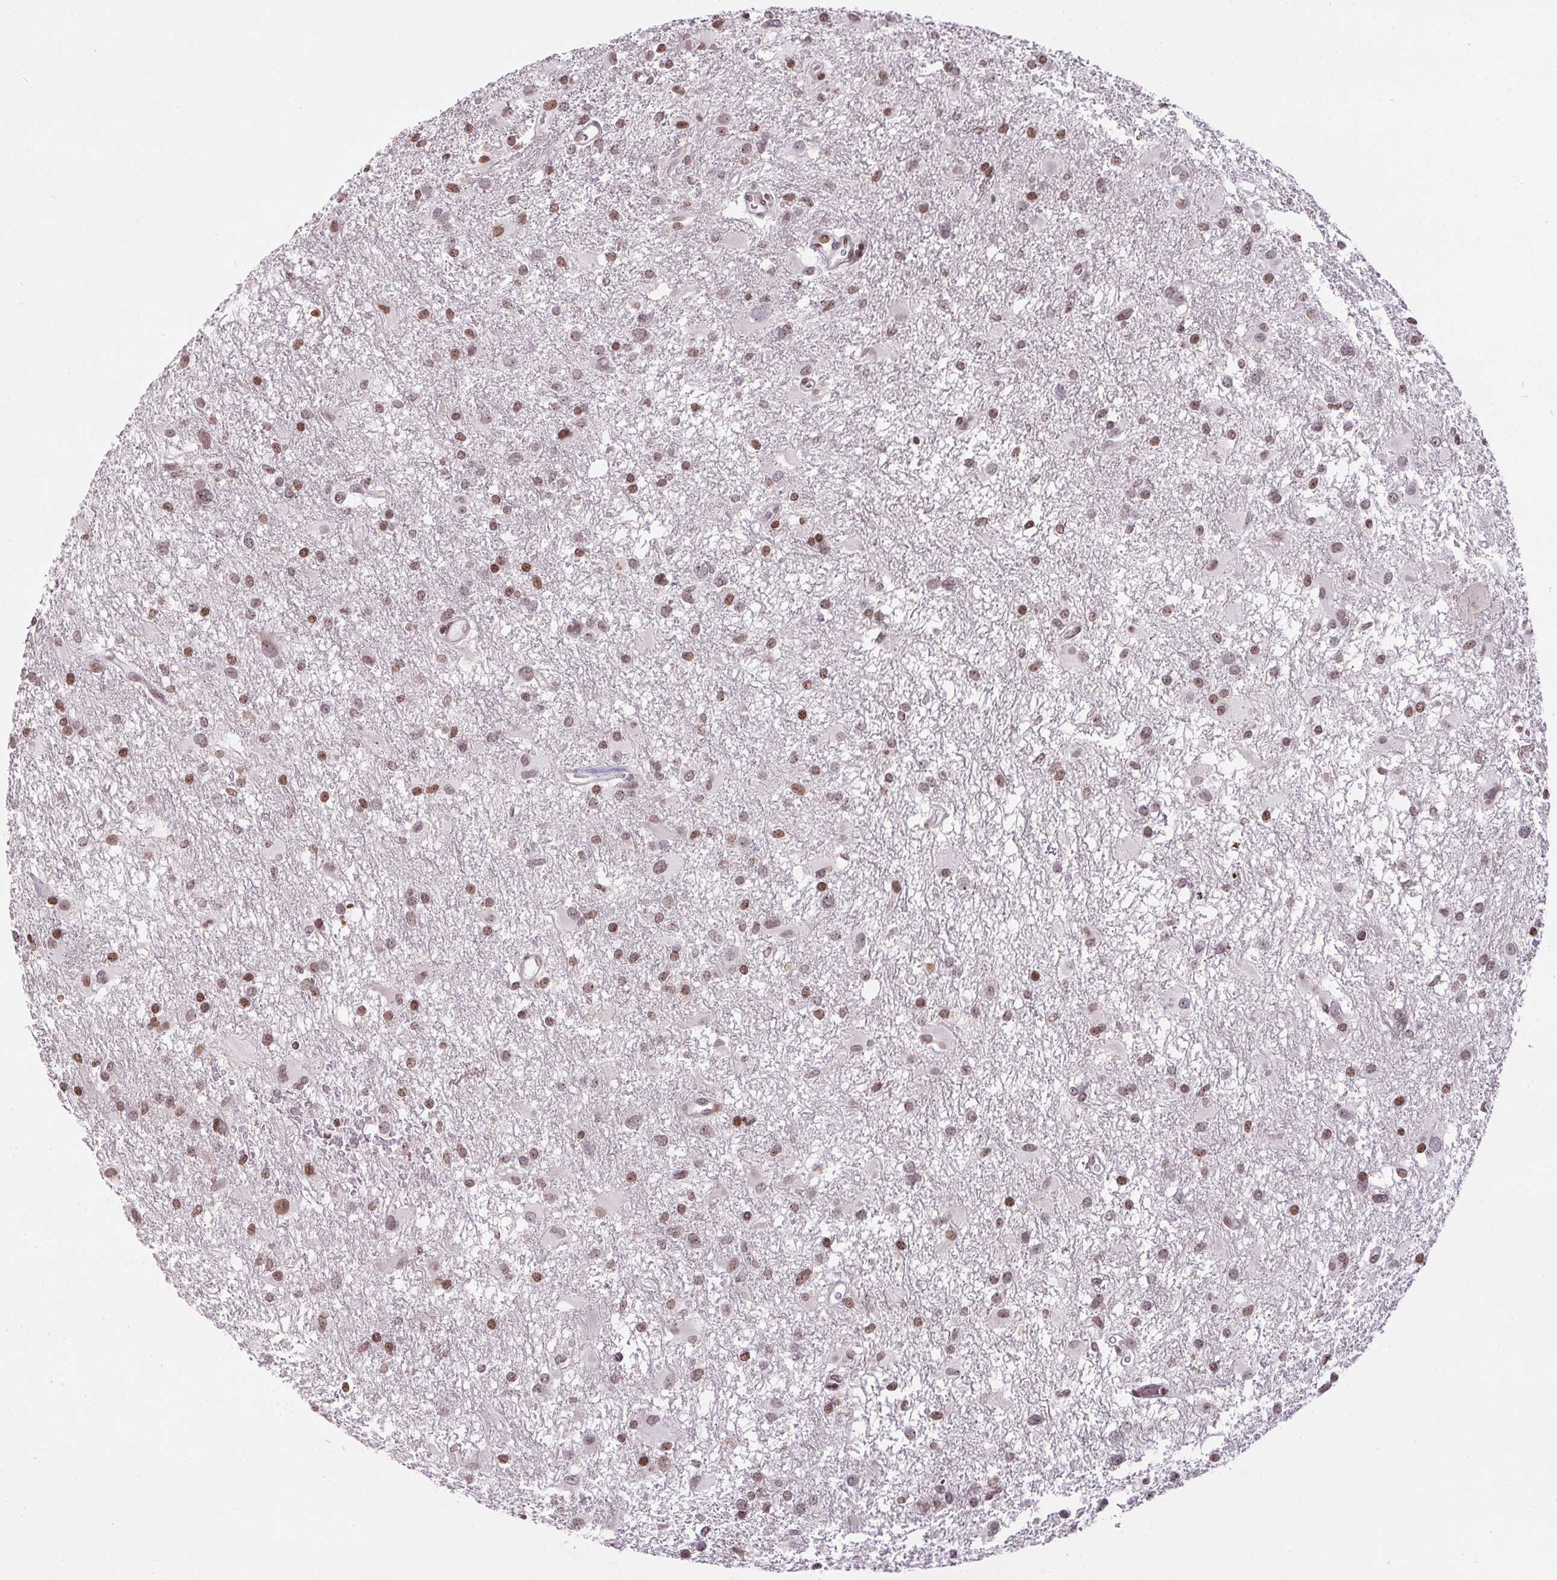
{"staining": {"intensity": "moderate", "quantity": ">75%", "location": "nuclear"}, "tissue": "glioma", "cell_type": "Tumor cells", "image_type": "cancer", "snomed": [{"axis": "morphology", "description": "Glioma, malignant, High grade"}, {"axis": "topography", "description": "Brain"}], "caption": "Glioma was stained to show a protein in brown. There is medium levels of moderate nuclear expression in approximately >75% of tumor cells. The staining was performed using DAB (3,3'-diaminobenzidine) to visualize the protein expression in brown, while the nuclei were stained in blue with hematoxylin (Magnification: 20x).", "gene": "RNF181", "patient": {"sex": "male", "age": 53}}